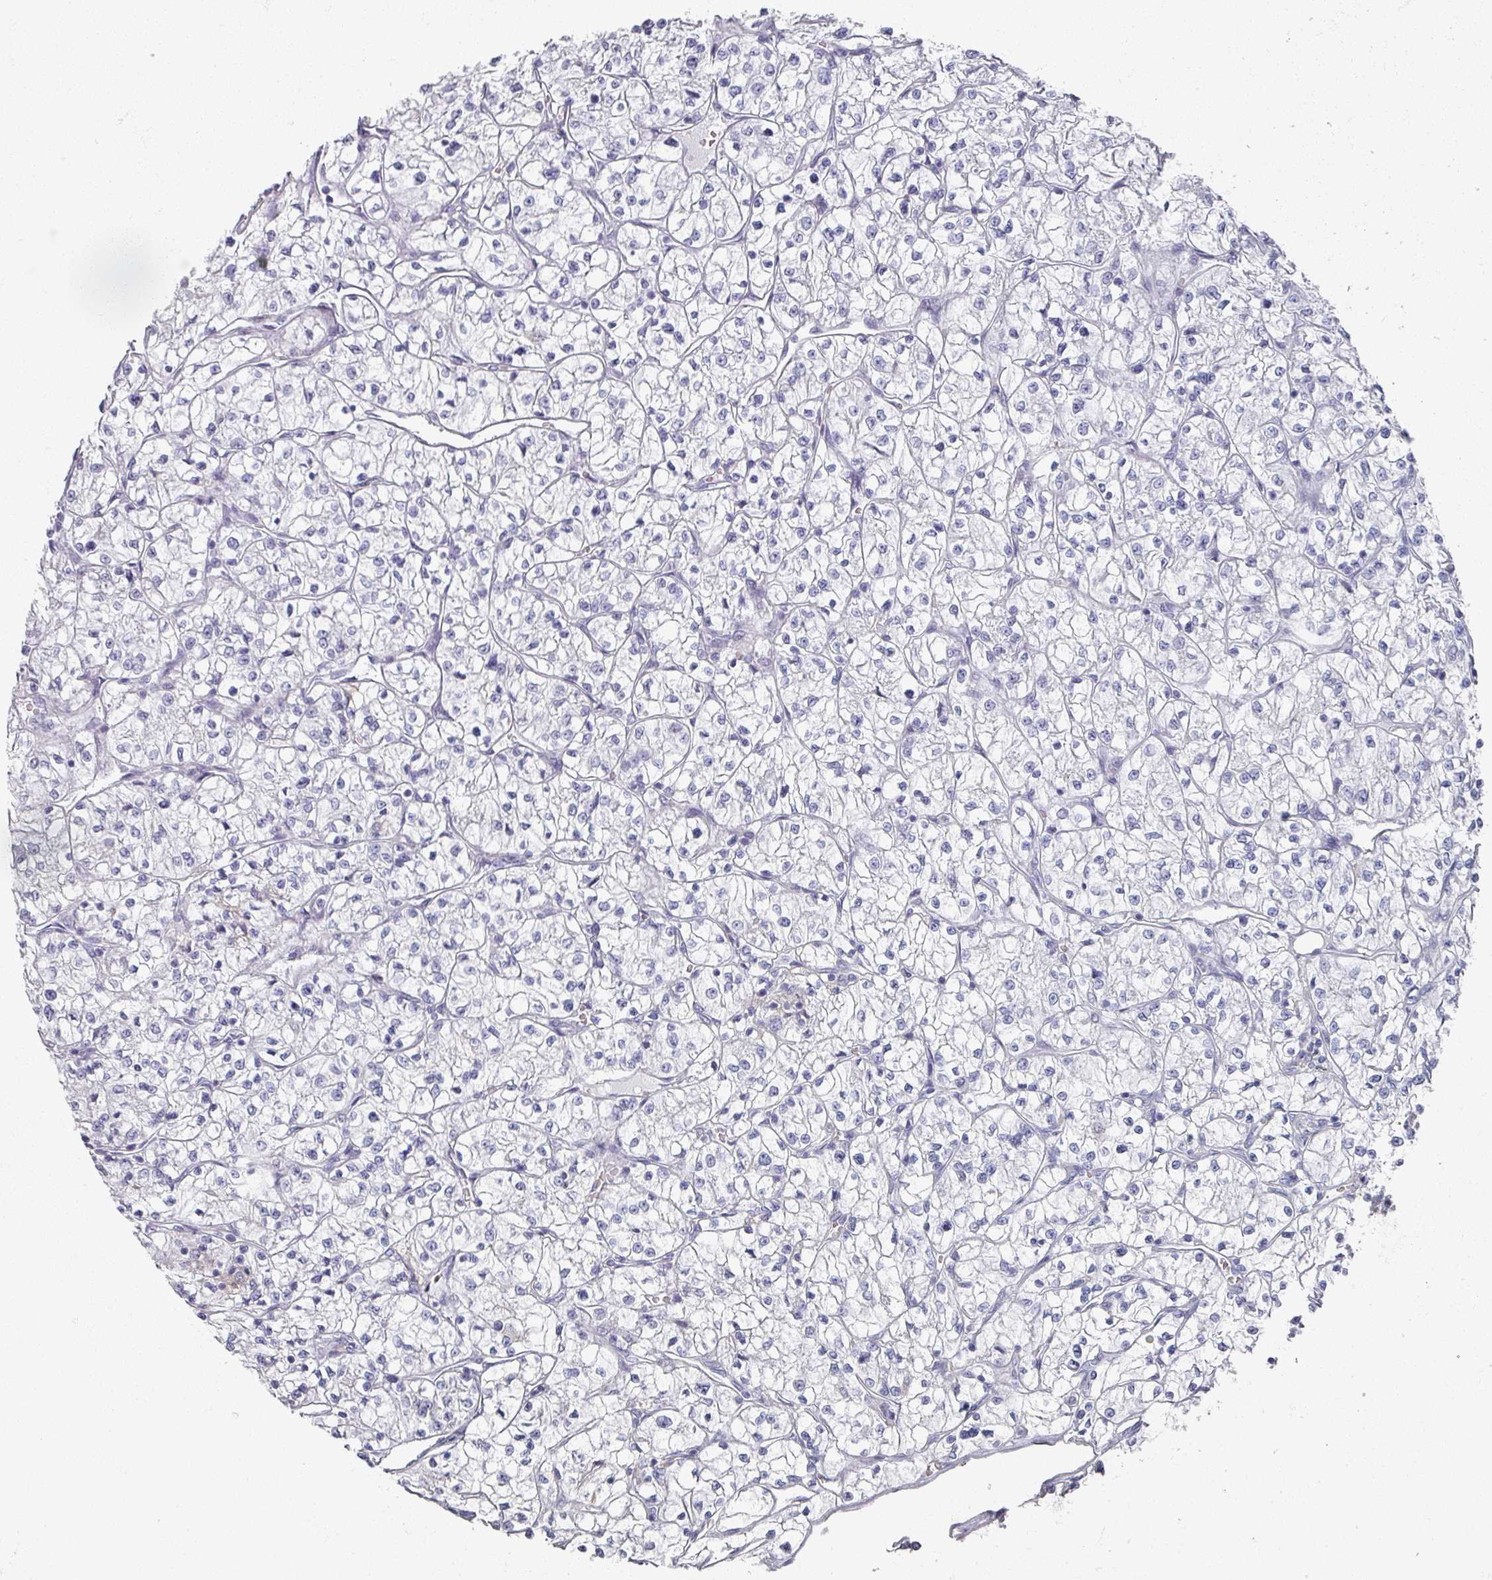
{"staining": {"intensity": "negative", "quantity": "none", "location": "none"}, "tissue": "renal cancer", "cell_type": "Tumor cells", "image_type": "cancer", "snomed": [{"axis": "morphology", "description": "Adenocarcinoma, NOS"}, {"axis": "topography", "description": "Kidney"}], "caption": "The micrograph demonstrates no staining of tumor cells in renal cancer (adenocarcinoma).", "gene": "OMG", "patient": {"sex": "female", "age": 64}}